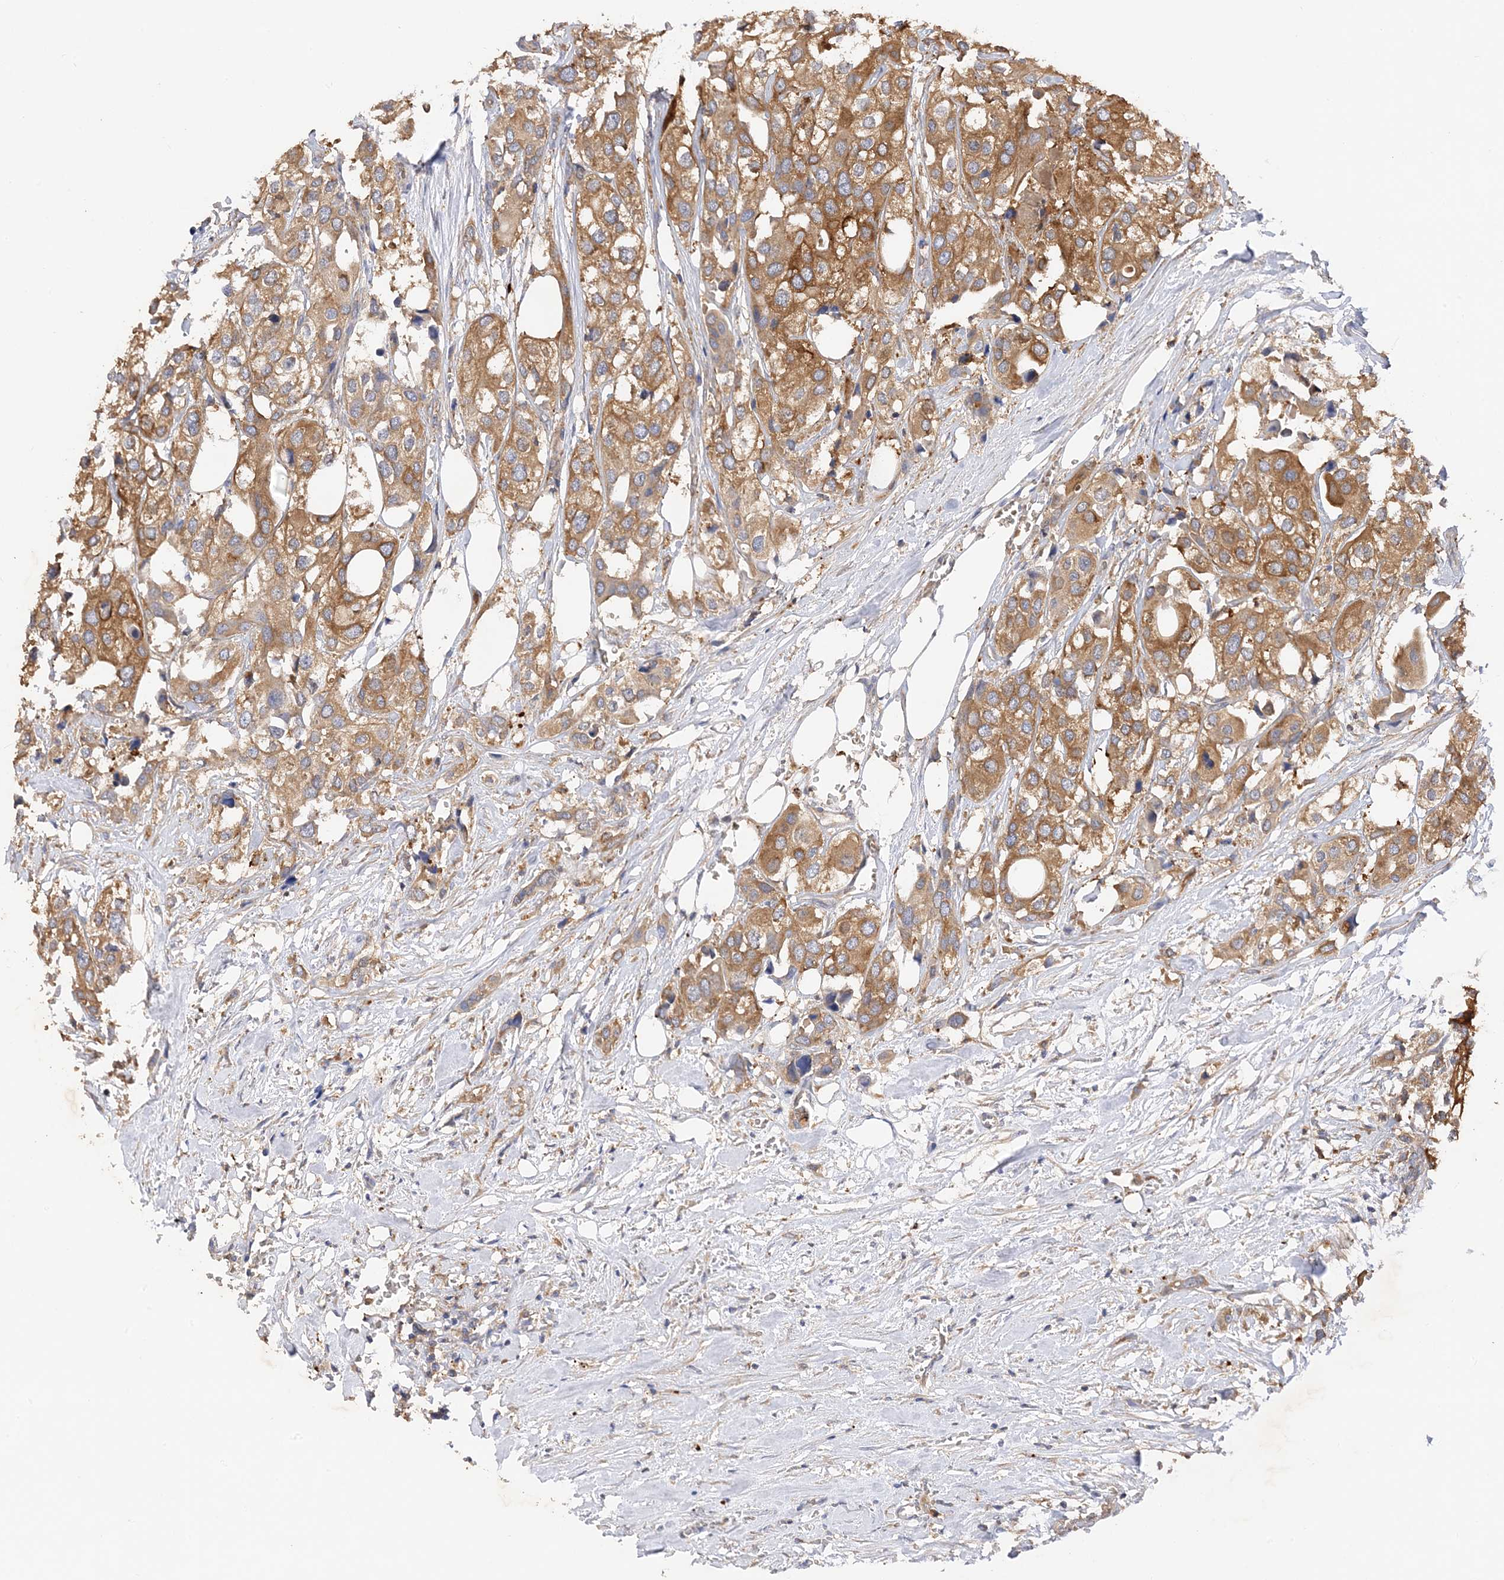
{"staining": {"intensity": "moderate", "quantity": ">75%", "location": "cytoplasmic/membranous"}, "tissue": "urothelial cancer", "cell_type": "Tumor cells", "image_type": "cancer", "snomed": [{"axis": "morphology", "description": "Urothelial carcinoma, High grade"}, {"axis": "topography", "description": "Urinary bladder"}], "caption": "Urothelial cancer stained with IHC shows moderate cytoplasmic/membranous staining in about >75% of tumor cells.", "gene": "ARV1", "patient": {"sex": "male", "age": 64}}